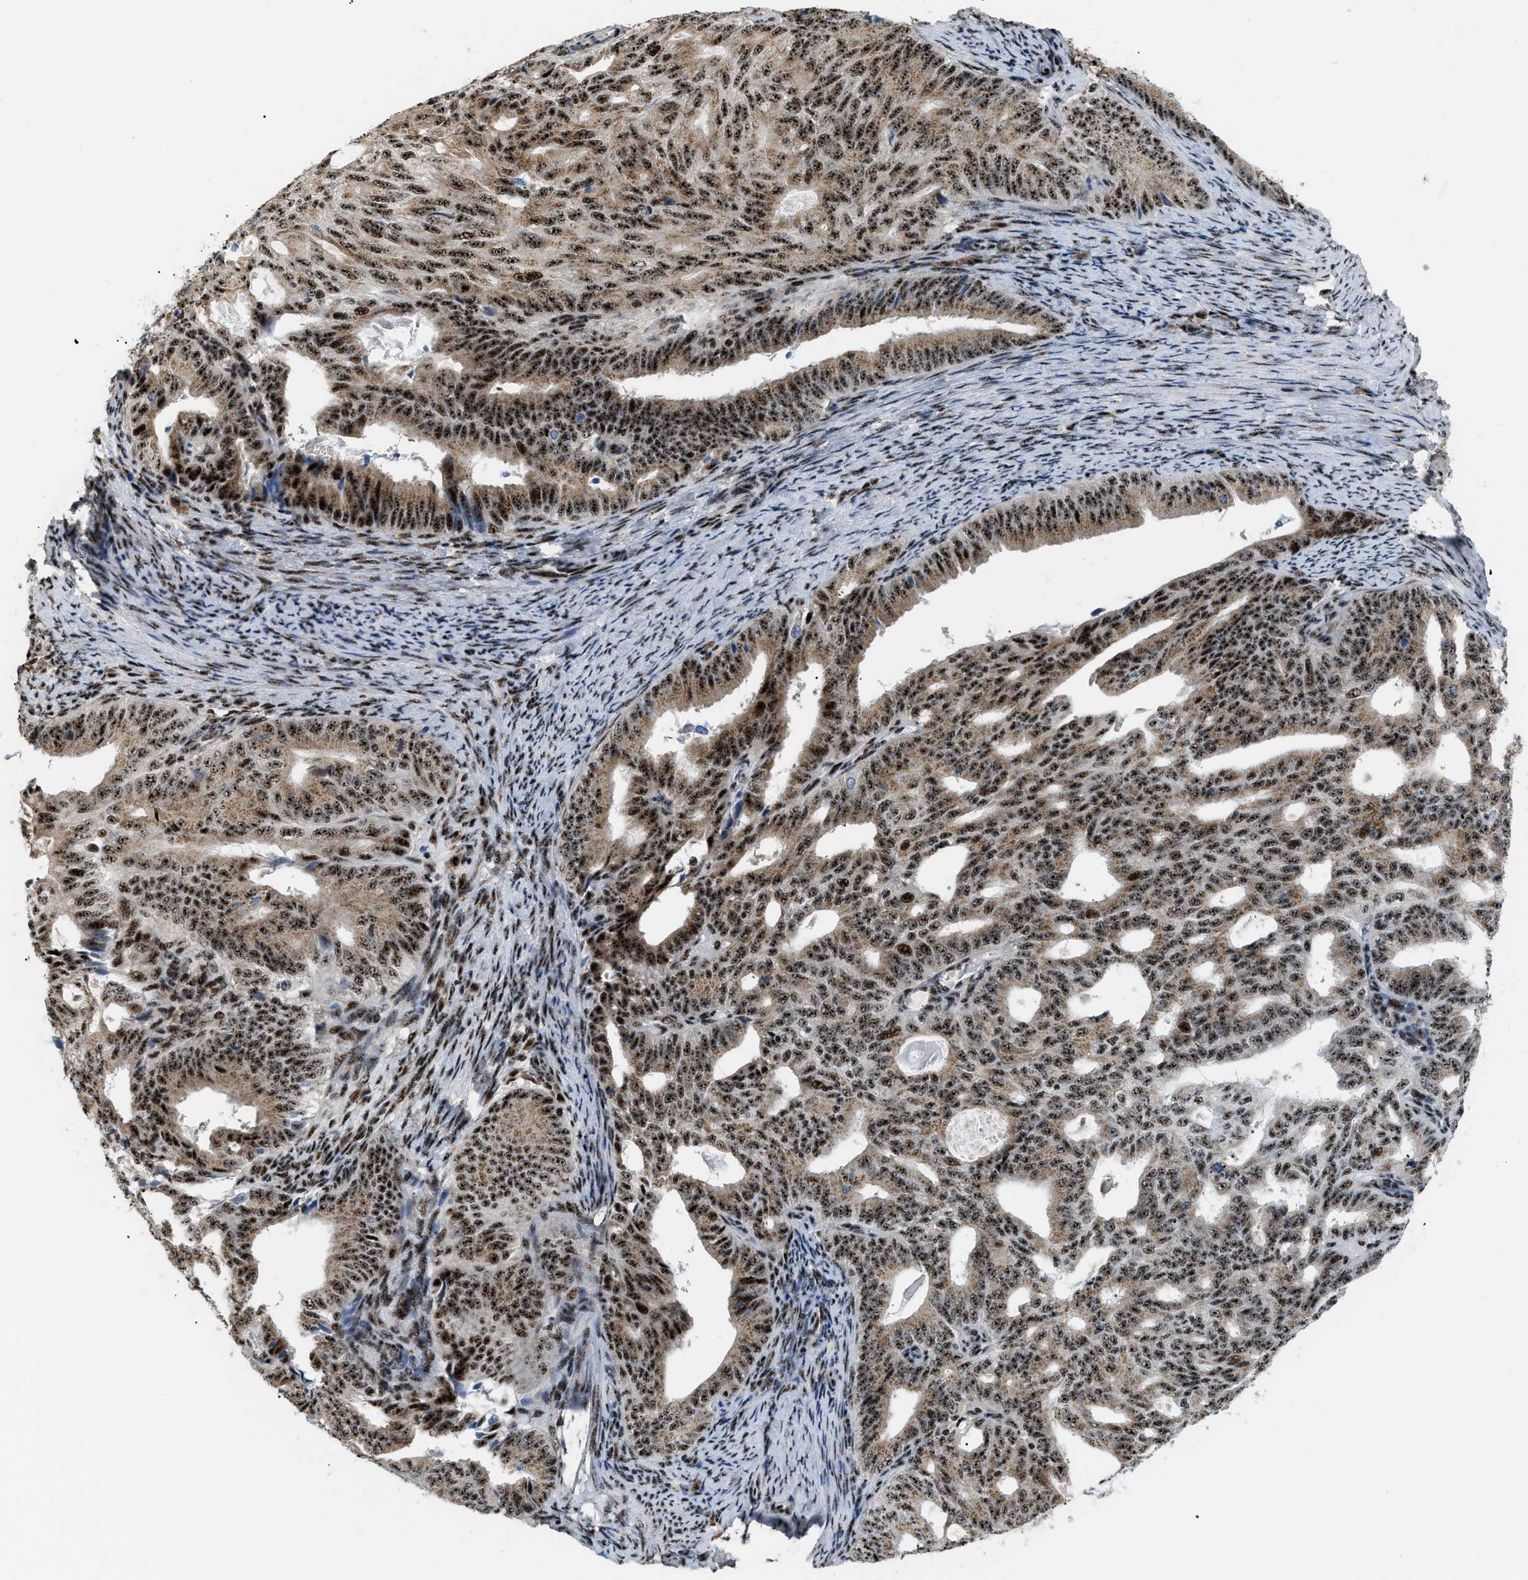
{"staining": {"intensity": "strong", "quantity": ">75%", "location": "cytoplasmic/membranous,nuclear"}, "tissue": "endometrial cancer", "cell_type": "Tumor cells", "image_type": "cancer", "snomed": [{"axis": "morphology", "description": "Adenocarcinoma, NOS"}, {"axis": "topography", "description": "Endometrium"}], "caption": "This histopathology image displays endometrial cancer stained with immunohistochemistry to label a protein in brown. The cytoplasmic/membranous and nuclear of tumor cells show strong positivity for the protein. Nuclei are counter-stained blue.", "gene": "CDR2", "patient": {"sex": "female", "age": 58}}